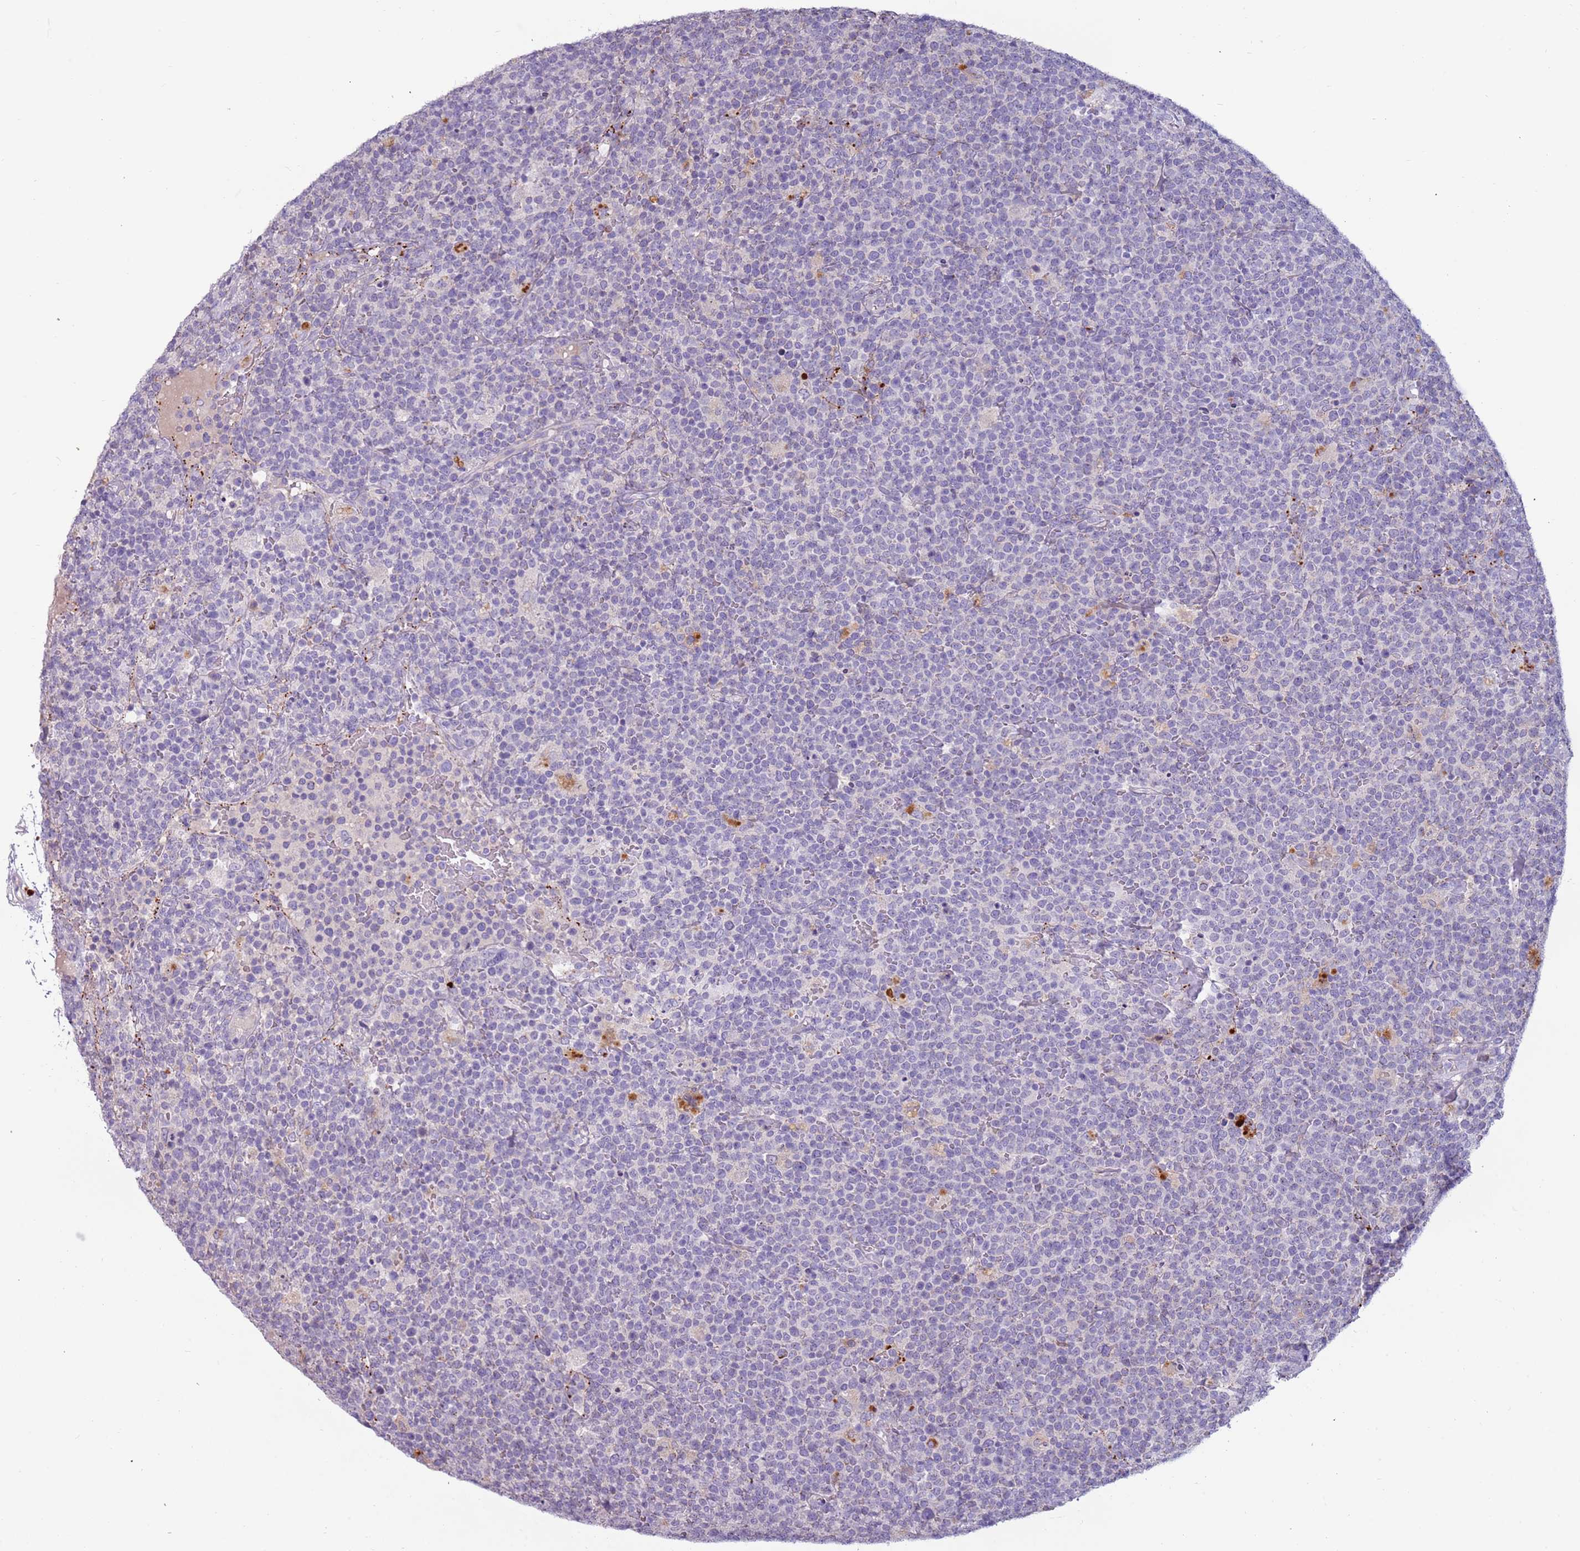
{"staining": {"intensity": "negative", "quantity": "none", "location": "none"}, "tissue": "lymphoma", "cell_type": "Tumor cells", "image_type": "cancer", "snomed": [{"axis": "morphology", "description": "Malignant lymphoma, non-Hodgkin's type, High grade"}, {"axis": "topography", "description": "Lymph node"}], "caption": "Protein analysis of high-grade malignant lymphoma, non-Hodgkin's type demonstrates no significant staining in tumor cells.", "gene": "NWD2", "patient": {"sex": "male", "age": 61}}